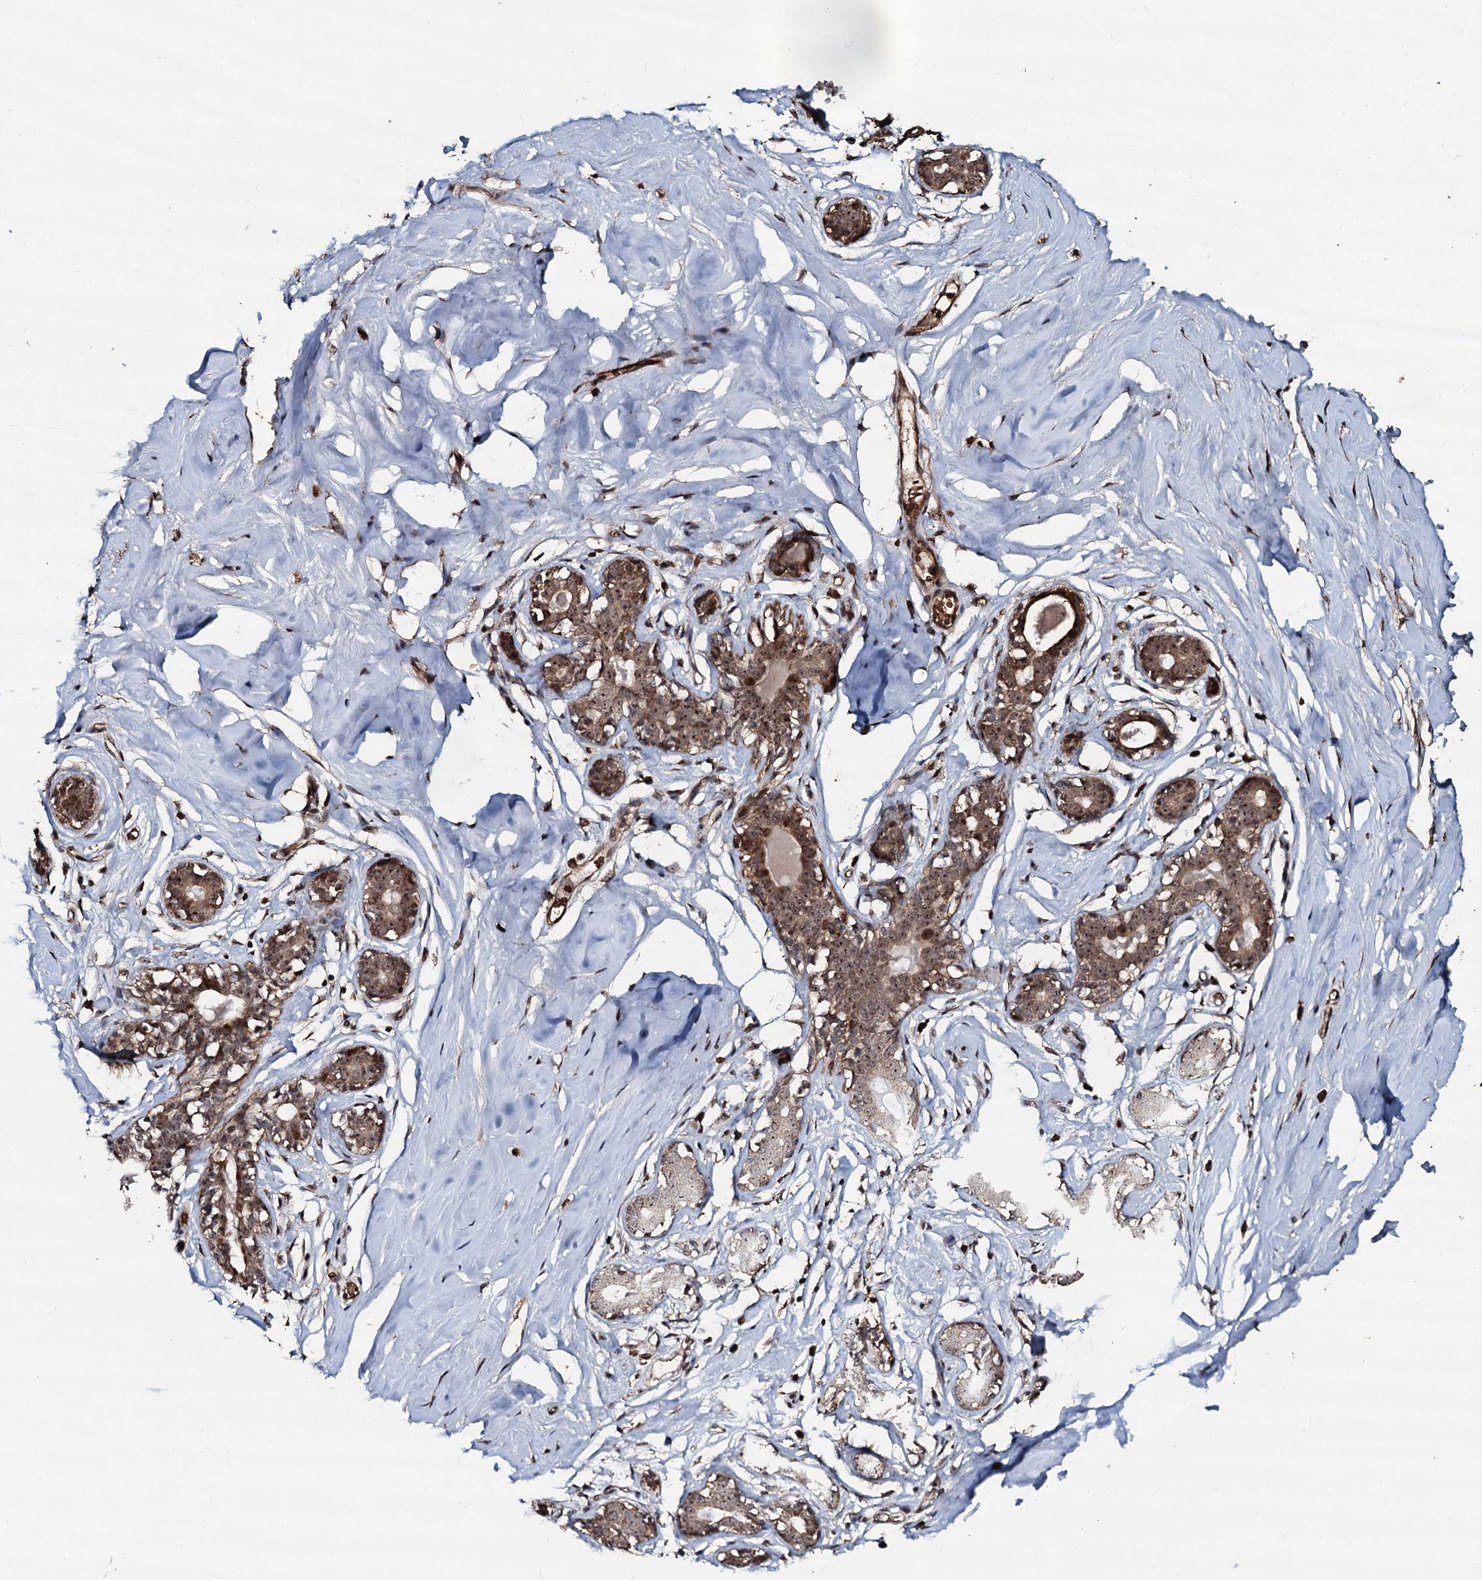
{"staining": {"intensity": "strong", "quantity": ">75%", "location": "cytoplasmic/membranous,nuclear"}, "tissue": "breast", "cell_type": "Adipocytes", "image_type": "normal", "snomed": [{"axis": "morphology", "description": "Normal tissue, NOS"}, {"axis": "morphology", "description": "Adenoma, NOS"}, {"axis": "topography", "description": "Breast"}], "caption": "A micrograph of breast stained for a protein exhibits strong cytoplasmic/membranous,nuclear brown staining in adipocytes.", "gene": "SUPT7L", "patient": {"sex": "female", "age": 23}}